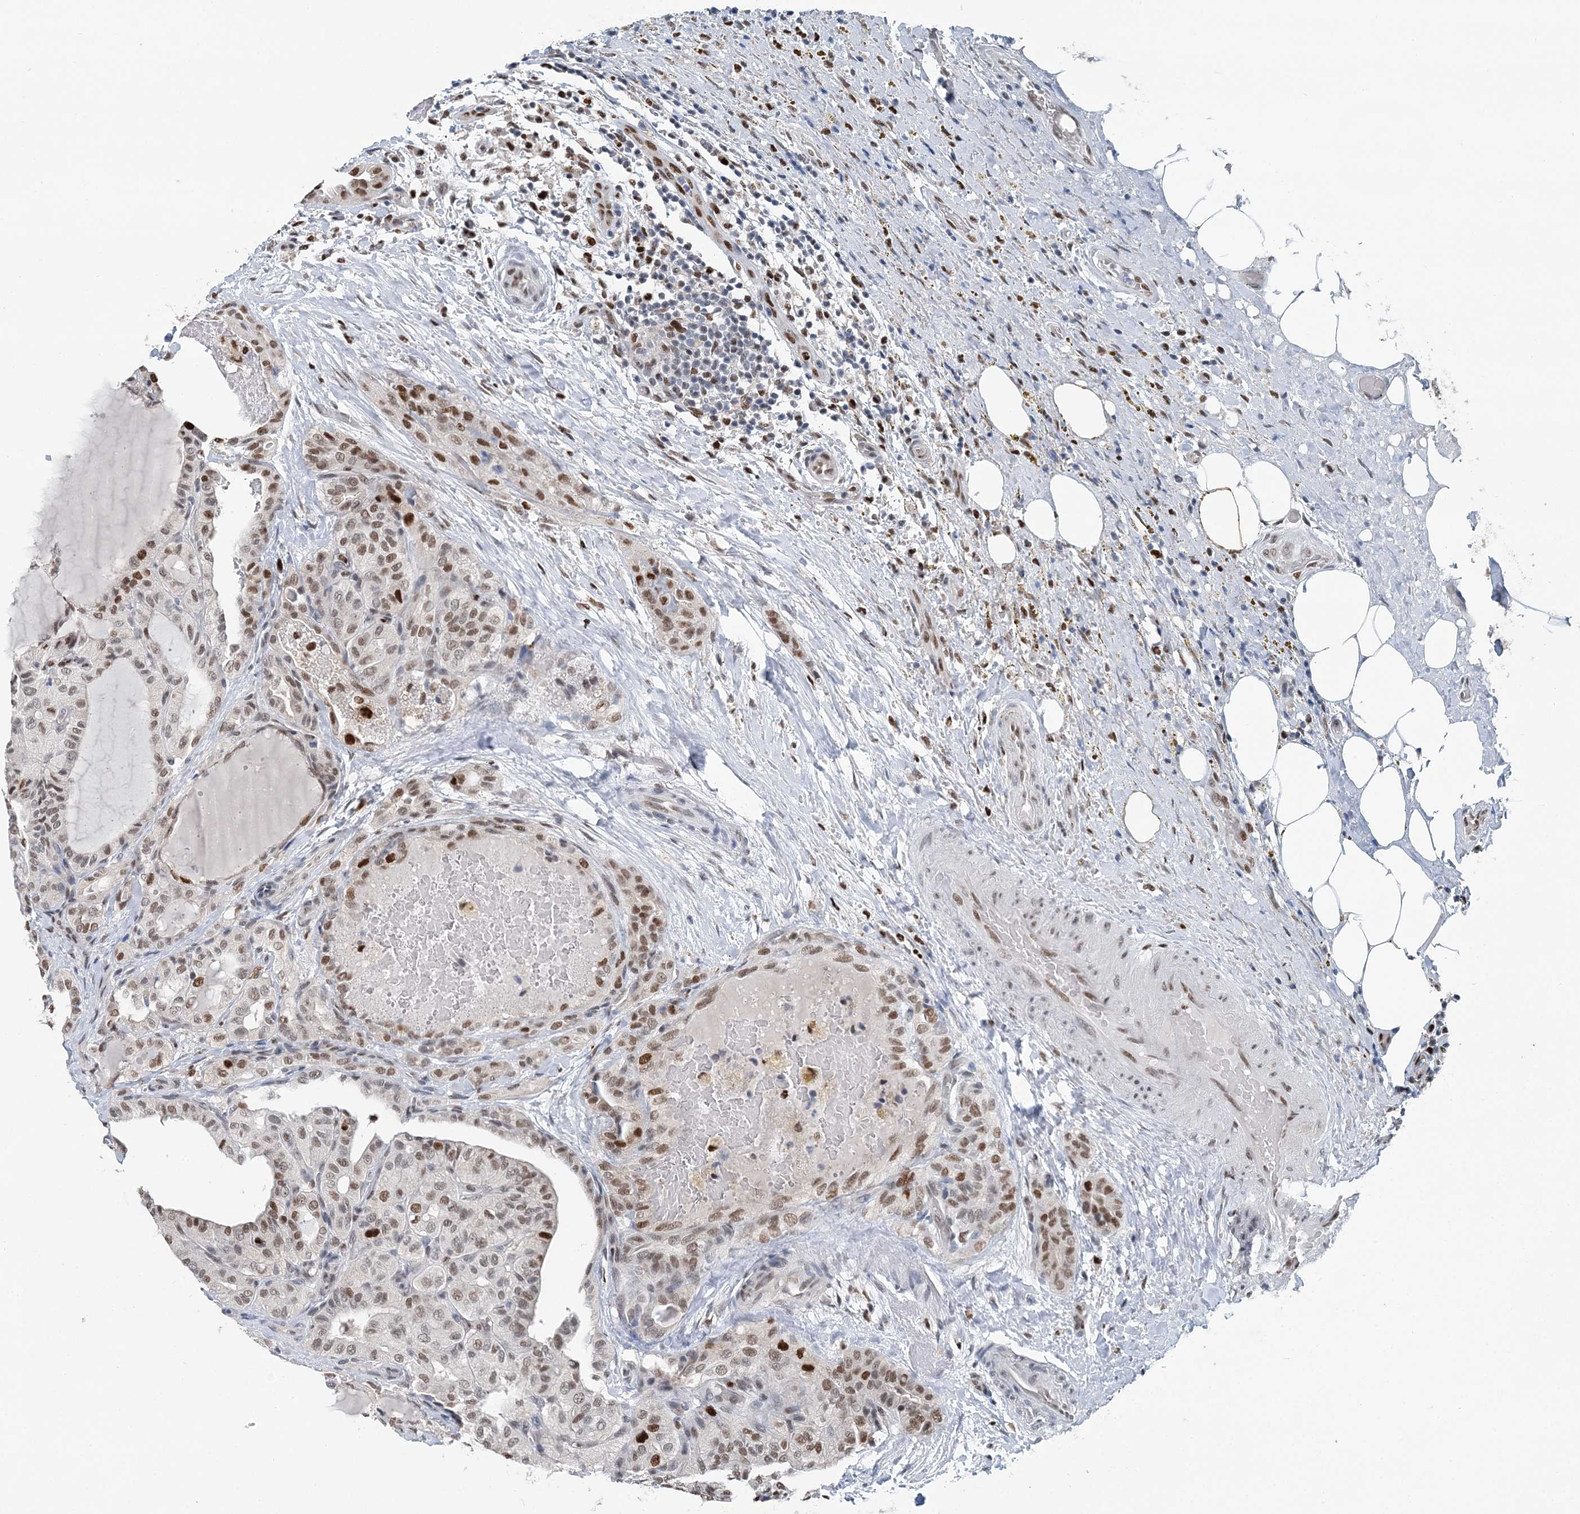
{"staining": {"intensity": "moderate", "quantity": ">75%", "location": "nuclear"}, "tissue": "thyroid cancer", "cell_type": "Tumor cells", "image_type": "cancer", "snomed": [{"axis": "morphology", "description": "Papillary adenocarcinoma, NOS"}, {"axis": "topography", "description": "Thyroid gland"}], "caption": "IHC image of human thyroid cancer (papillary adenocarcinoma) stained for a protein (brown), which shows medium levels of moderate nuclear staining in about >75% of tumor cells.", "gene": "HAT1", "patient": {"sex": "male", "age": 77}}